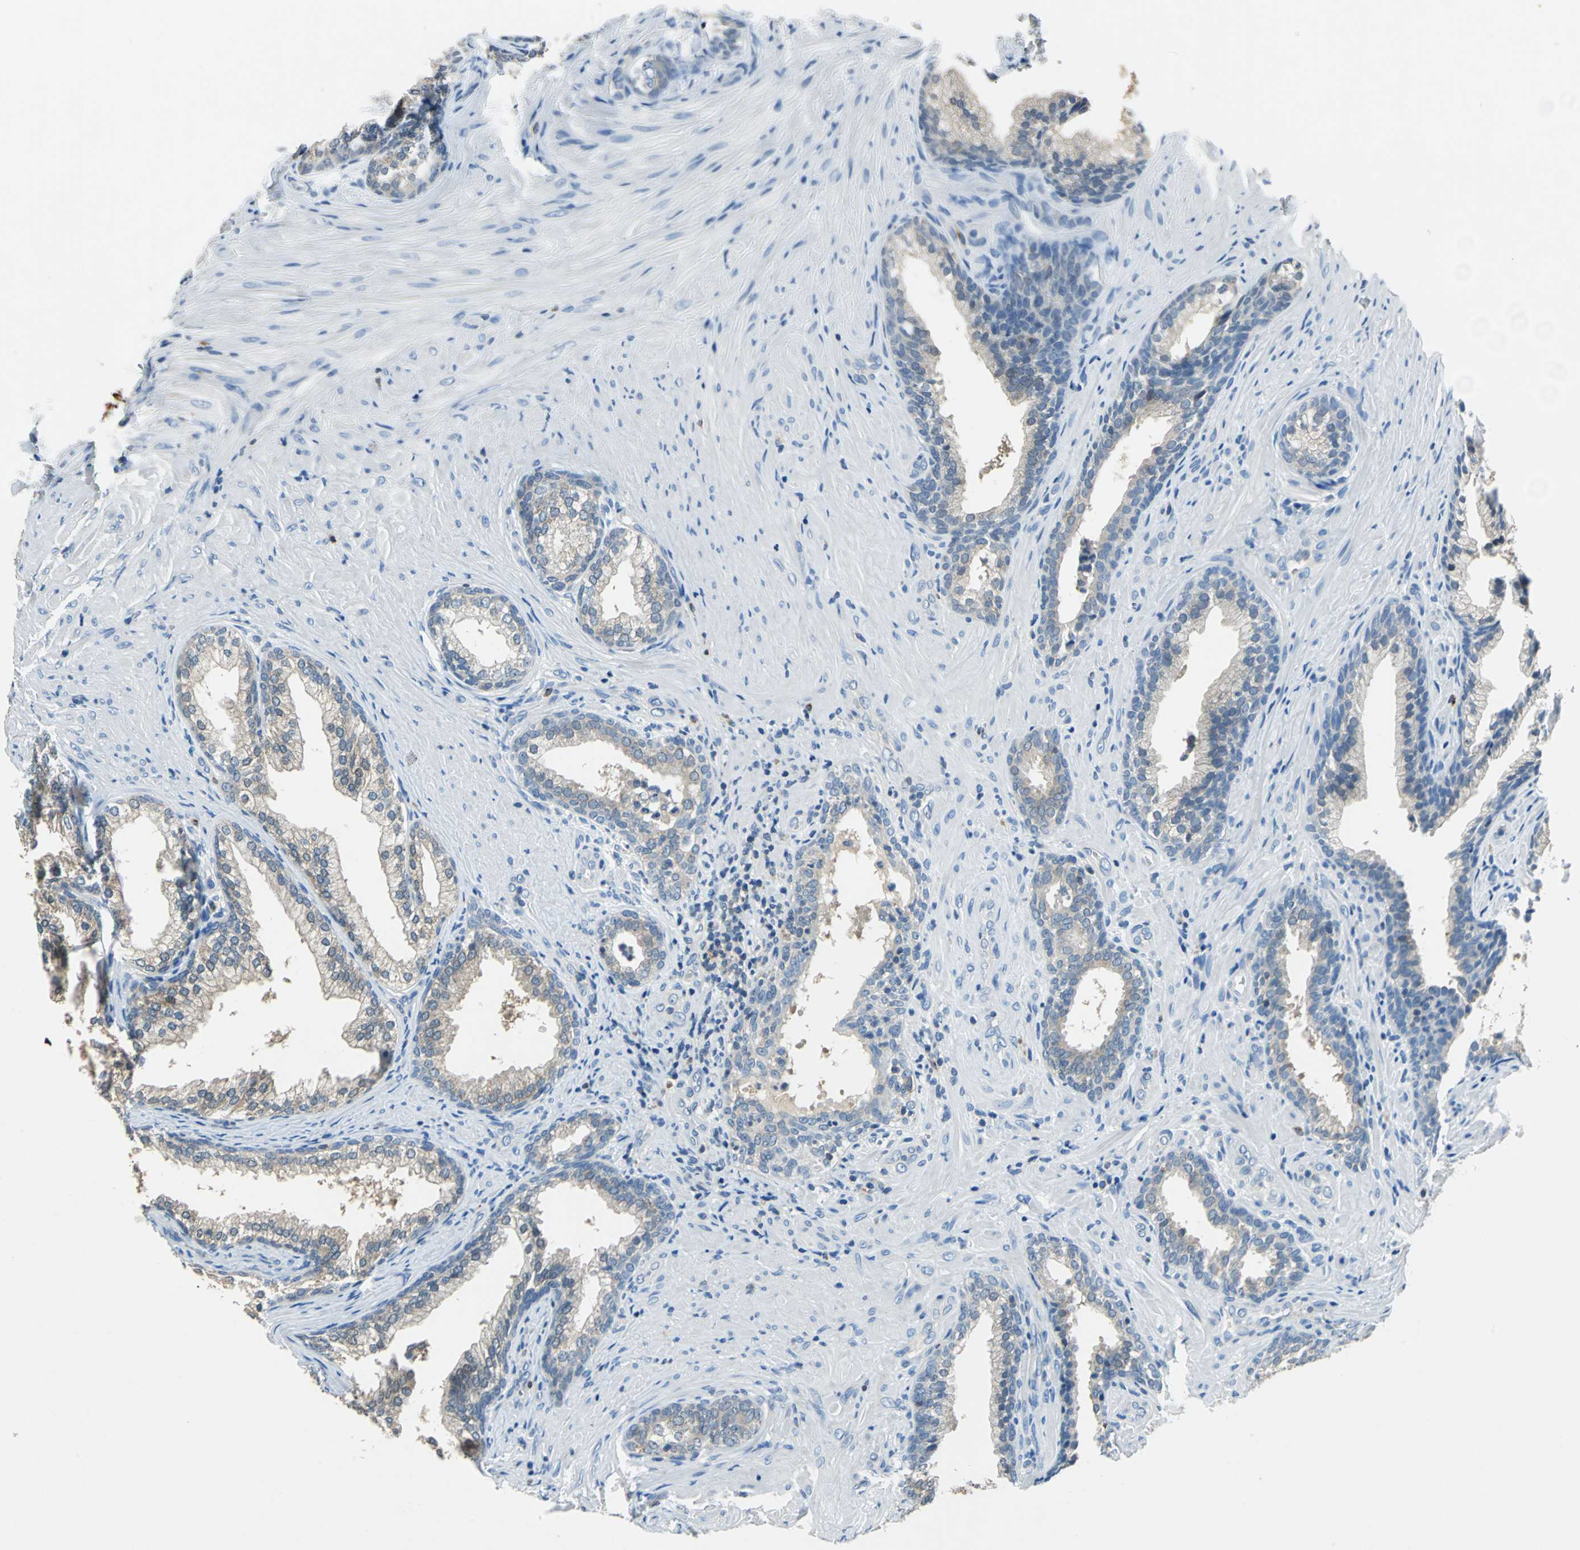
{"staining": {"intensity": "weak", "quantity": "25%-75%", "location": "cytoplasmic/membranous"}, "tissue": "prostate", "cell_type": "Glandular cells", "image_type": "normal", "snomed": [{"axis": "morphology", "description": "Normal tissue, NOS"}, {"axis": "topography", "description": "Prostate"}], "caption": "High-magnification brightfield microscopy of normal prostate stained with DAB (3,3'-diaminobenzidine) (brown) and counterstained with hematoxylin (blue). glandular cells exhibit weak cytoplasmic/membranous staining is appreciated in approximately25%-75% of cells.", "gene": "CPA3", "patient": {"sex": "male", "age": 76}}